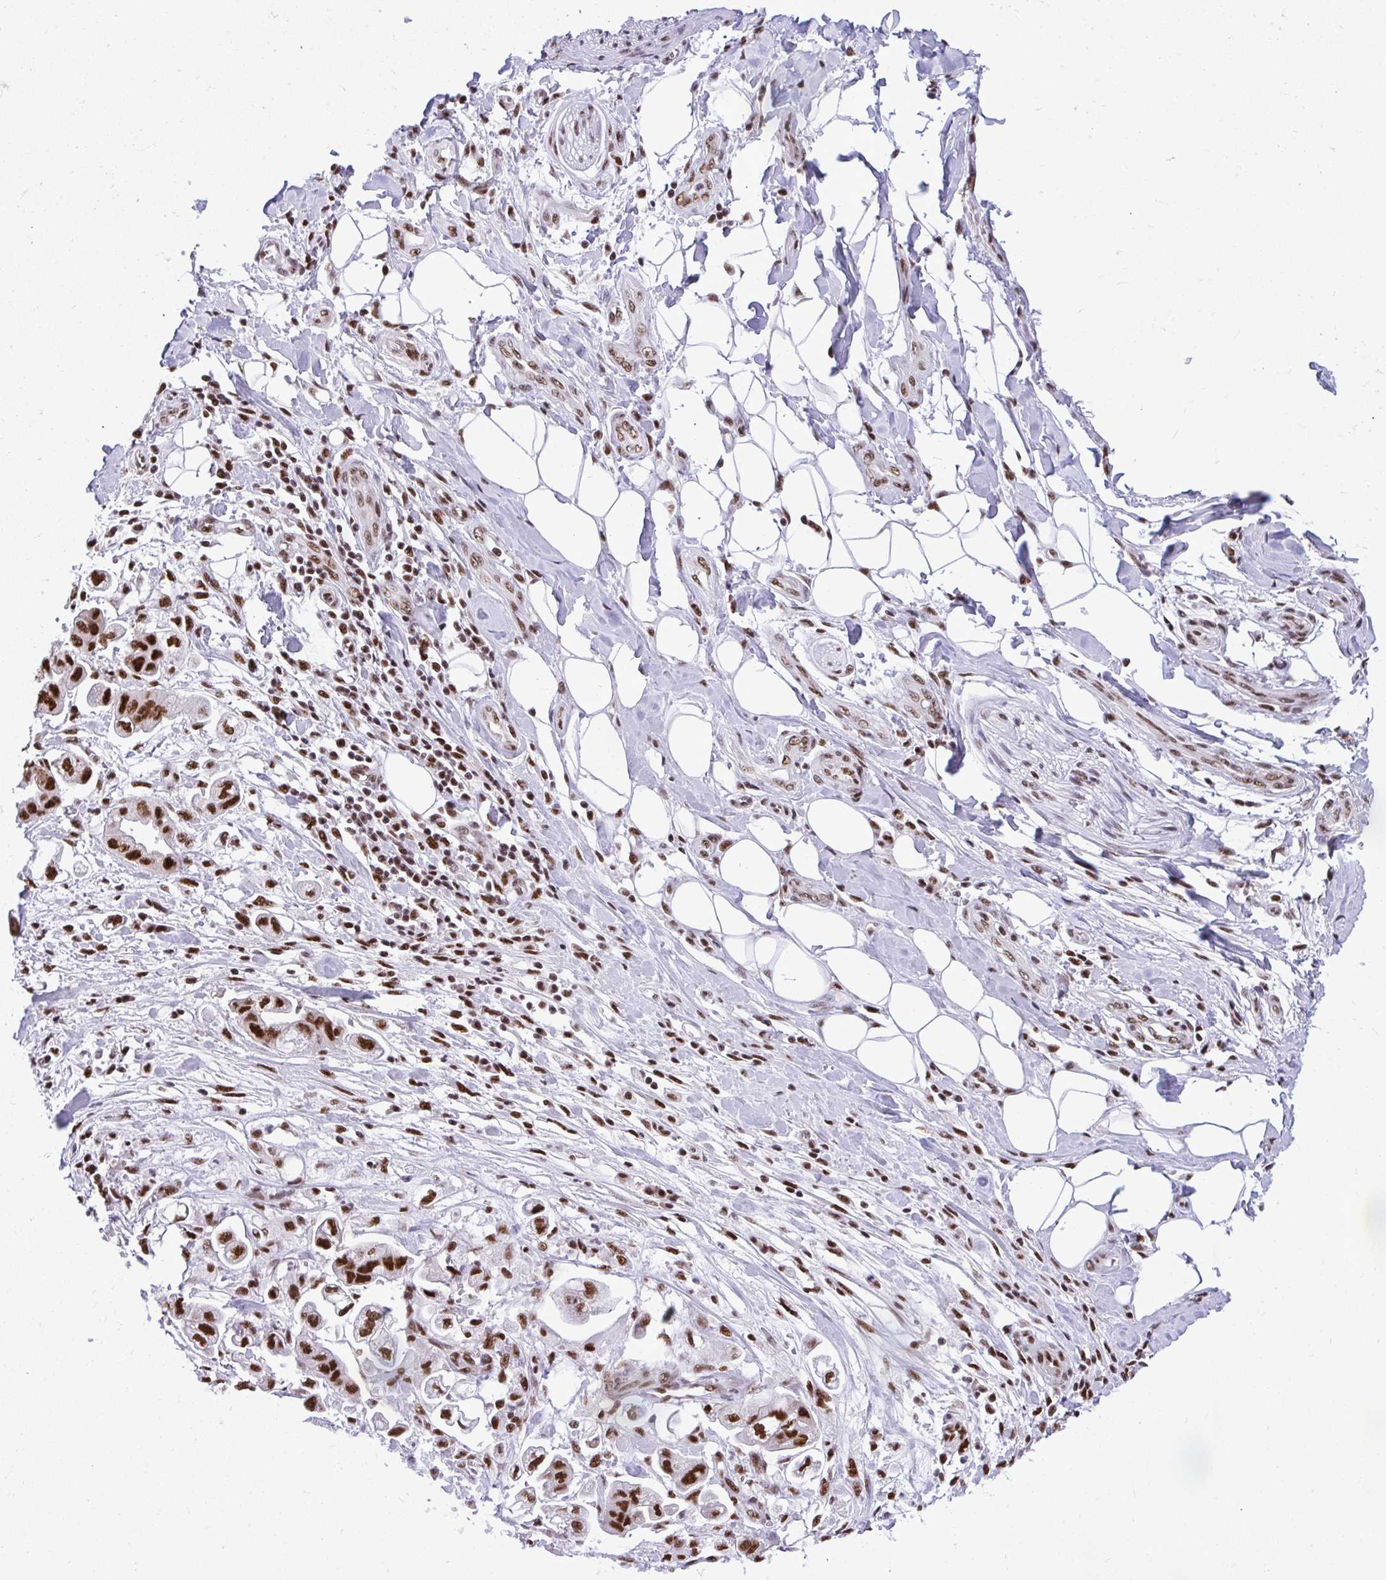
{"staining": {"intensity": "strong", "quantity": ">75%", "location": "nuclear"}, "tissue": "stomach cancer", "cell_type": "Tumor cells", "image_type": "cancer", "snomed": [{"axis": "morphology", "description": "Adenocarcinoma, NOS"}, {"axis": "topography", "description": "Stomach"}], "caption": "IHC (DAB) staining of stomach cancer (adenocarcinoma) exhibits strong nuclear protein positivity in about >75% of tumor cells. Nuclei are stained in blue.", "gene": "PRPF19", "patient": {"sex": "male", "age": 62}}